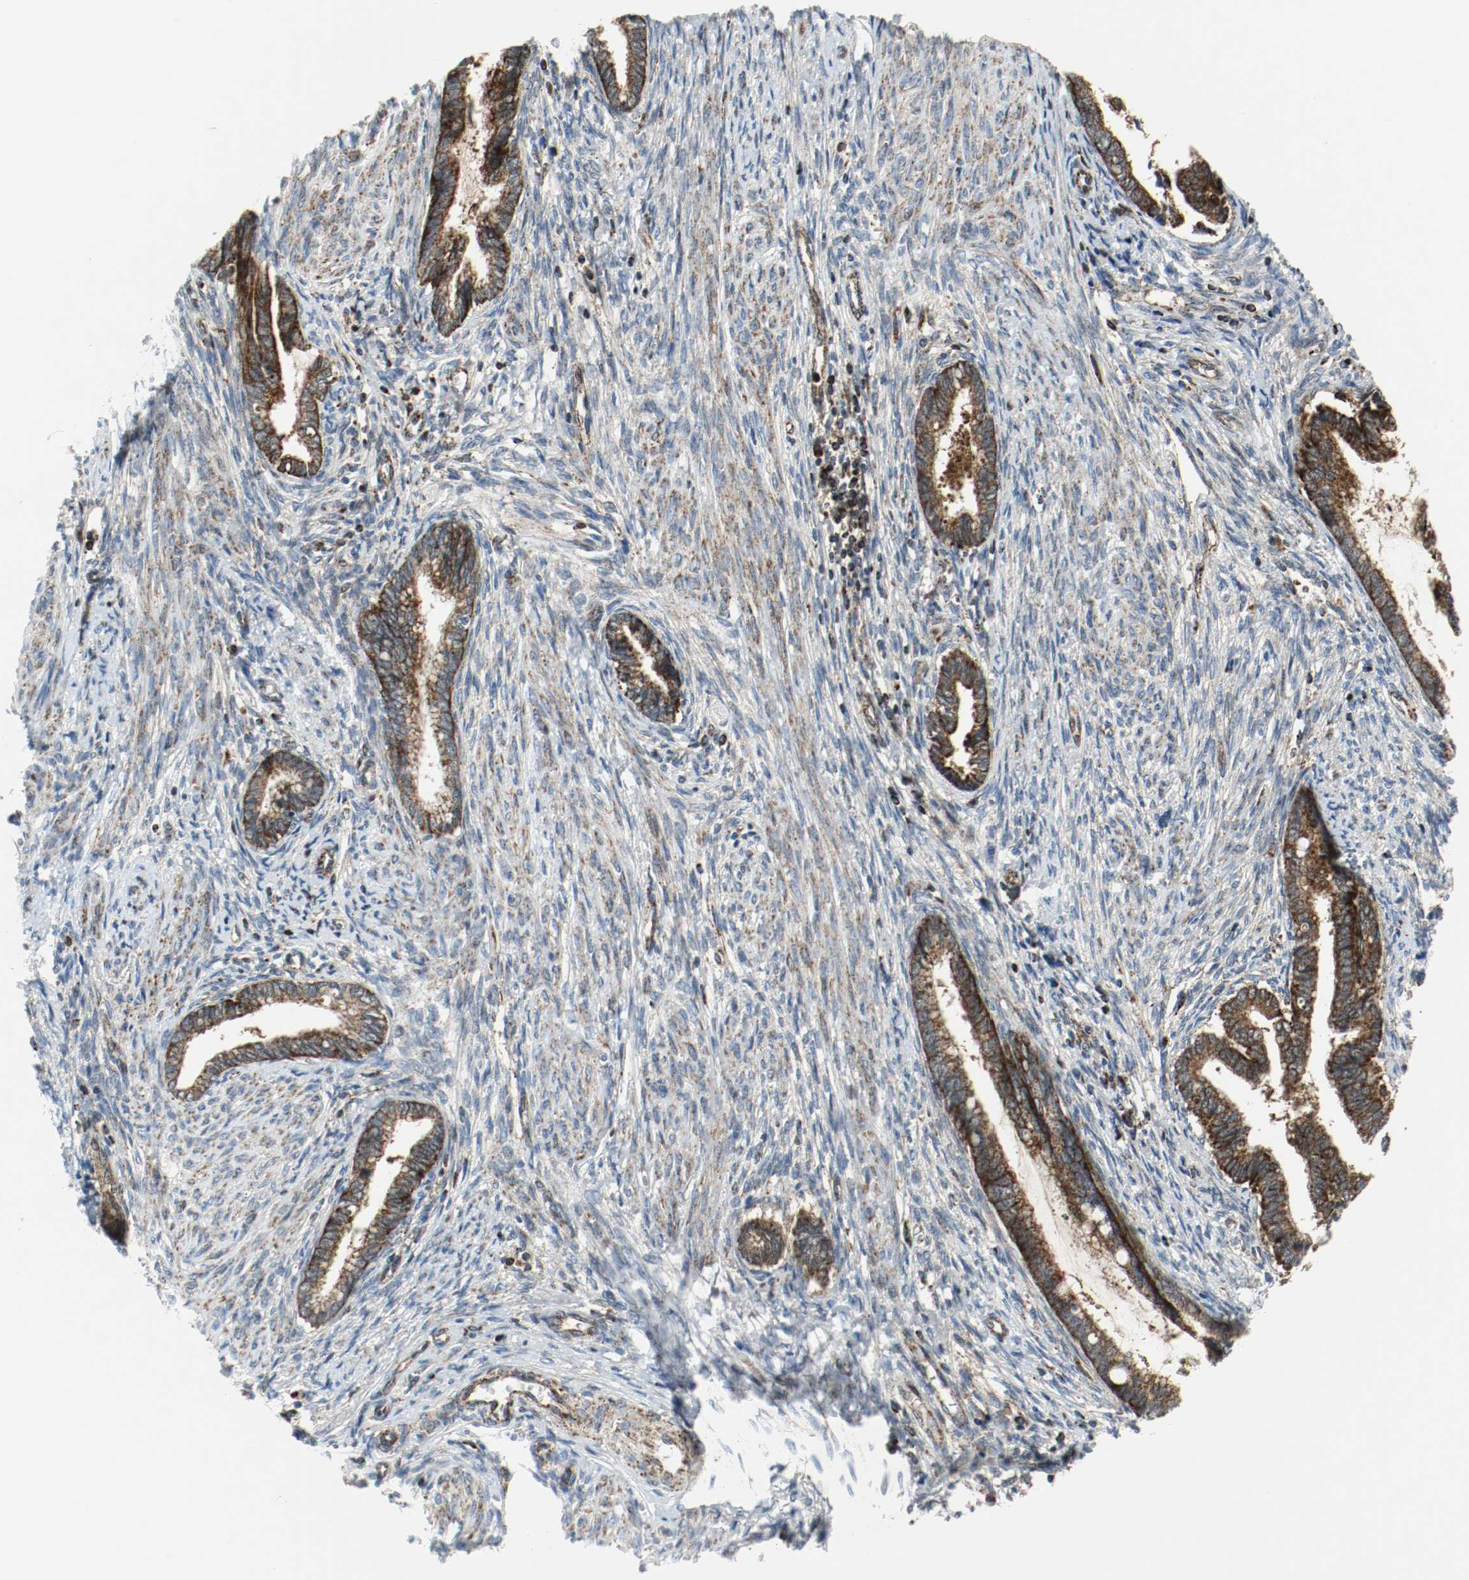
{"staining": {"intensity": "strong", "quantity": ">75%", "location": "cytoplasmic/membranous"}, "tissue": "cervical cancer", "cell_type": "Tumor cells", "image_type": "cancer", "snomed": [{"axis": "morphology", "description": "Adenocarcinoma, NOS"}, {"axis": "topography", "description": "Cervix"}], "caption": "The immunohistochemical stain highlights strong cytoplasmic/membranous staining in tumor cells of cervical cancer tissue. The protein of interest is stained brown, and the nuclei are stained in blue (DAB (3,3'-diaminobenzidine) IHC with brightfield microscopy, high magnification).", "gene": "TXNRD1", "patient": {"sex": "female", "age": 44}}